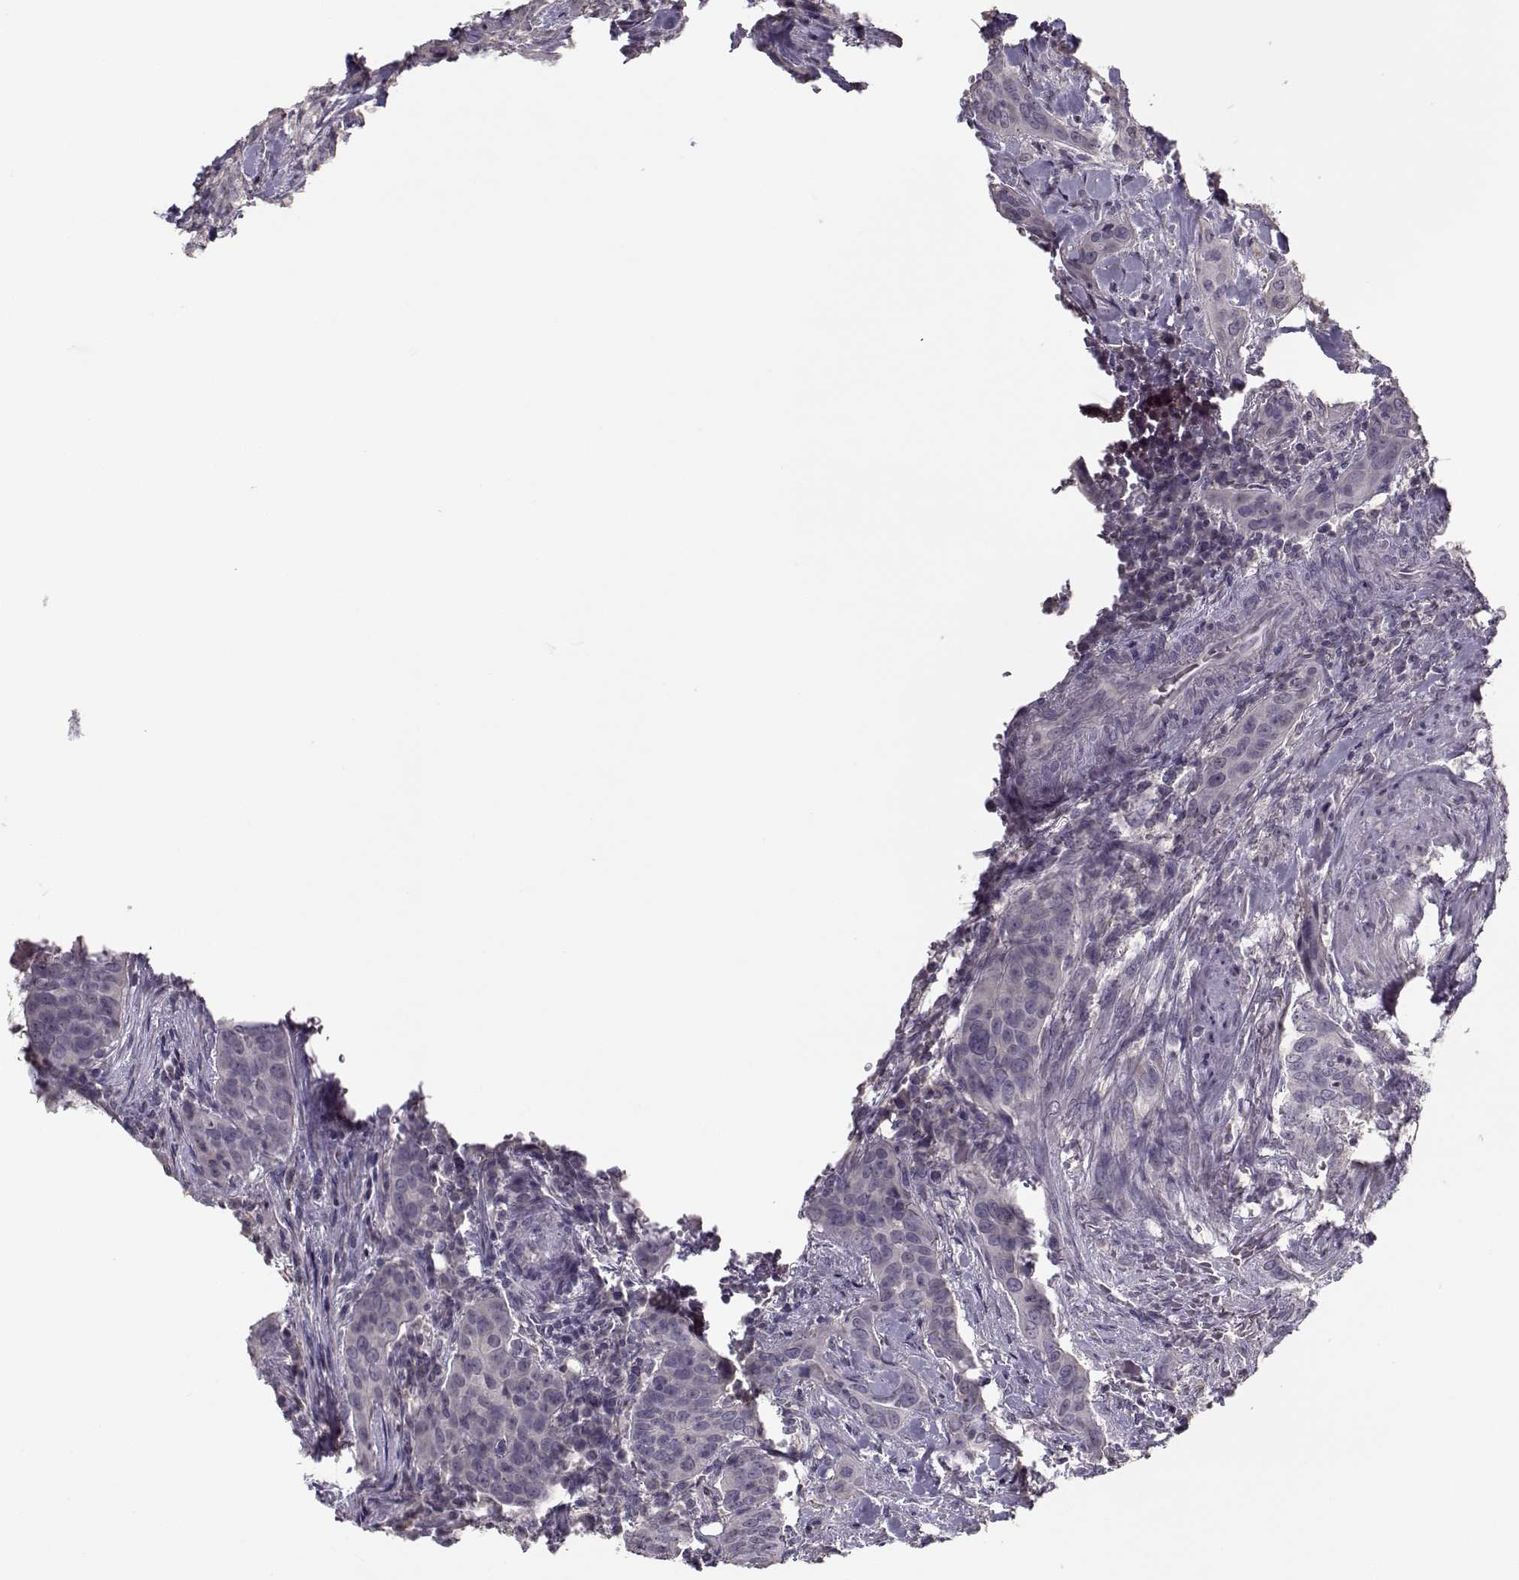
{"staining": {"intensity": "negative", "quantity": "none", "location": "none"}, "tissue": "urothelial cancer", "cell_type": "Tumor cells", "image_type": "cancer", "snomed": [{"axis": "morphology", "description": "Urothelial carcinoma, High grade"}, {"axis": "topography", "description": "Urinary bladder"}], "caption": "Human urothelial cancer stained for a protein using immunohistochemistry demonstrates no positivity in tumor cells.", "gene": "UROC1", "patient": {"sex": "male", "age": 82}}